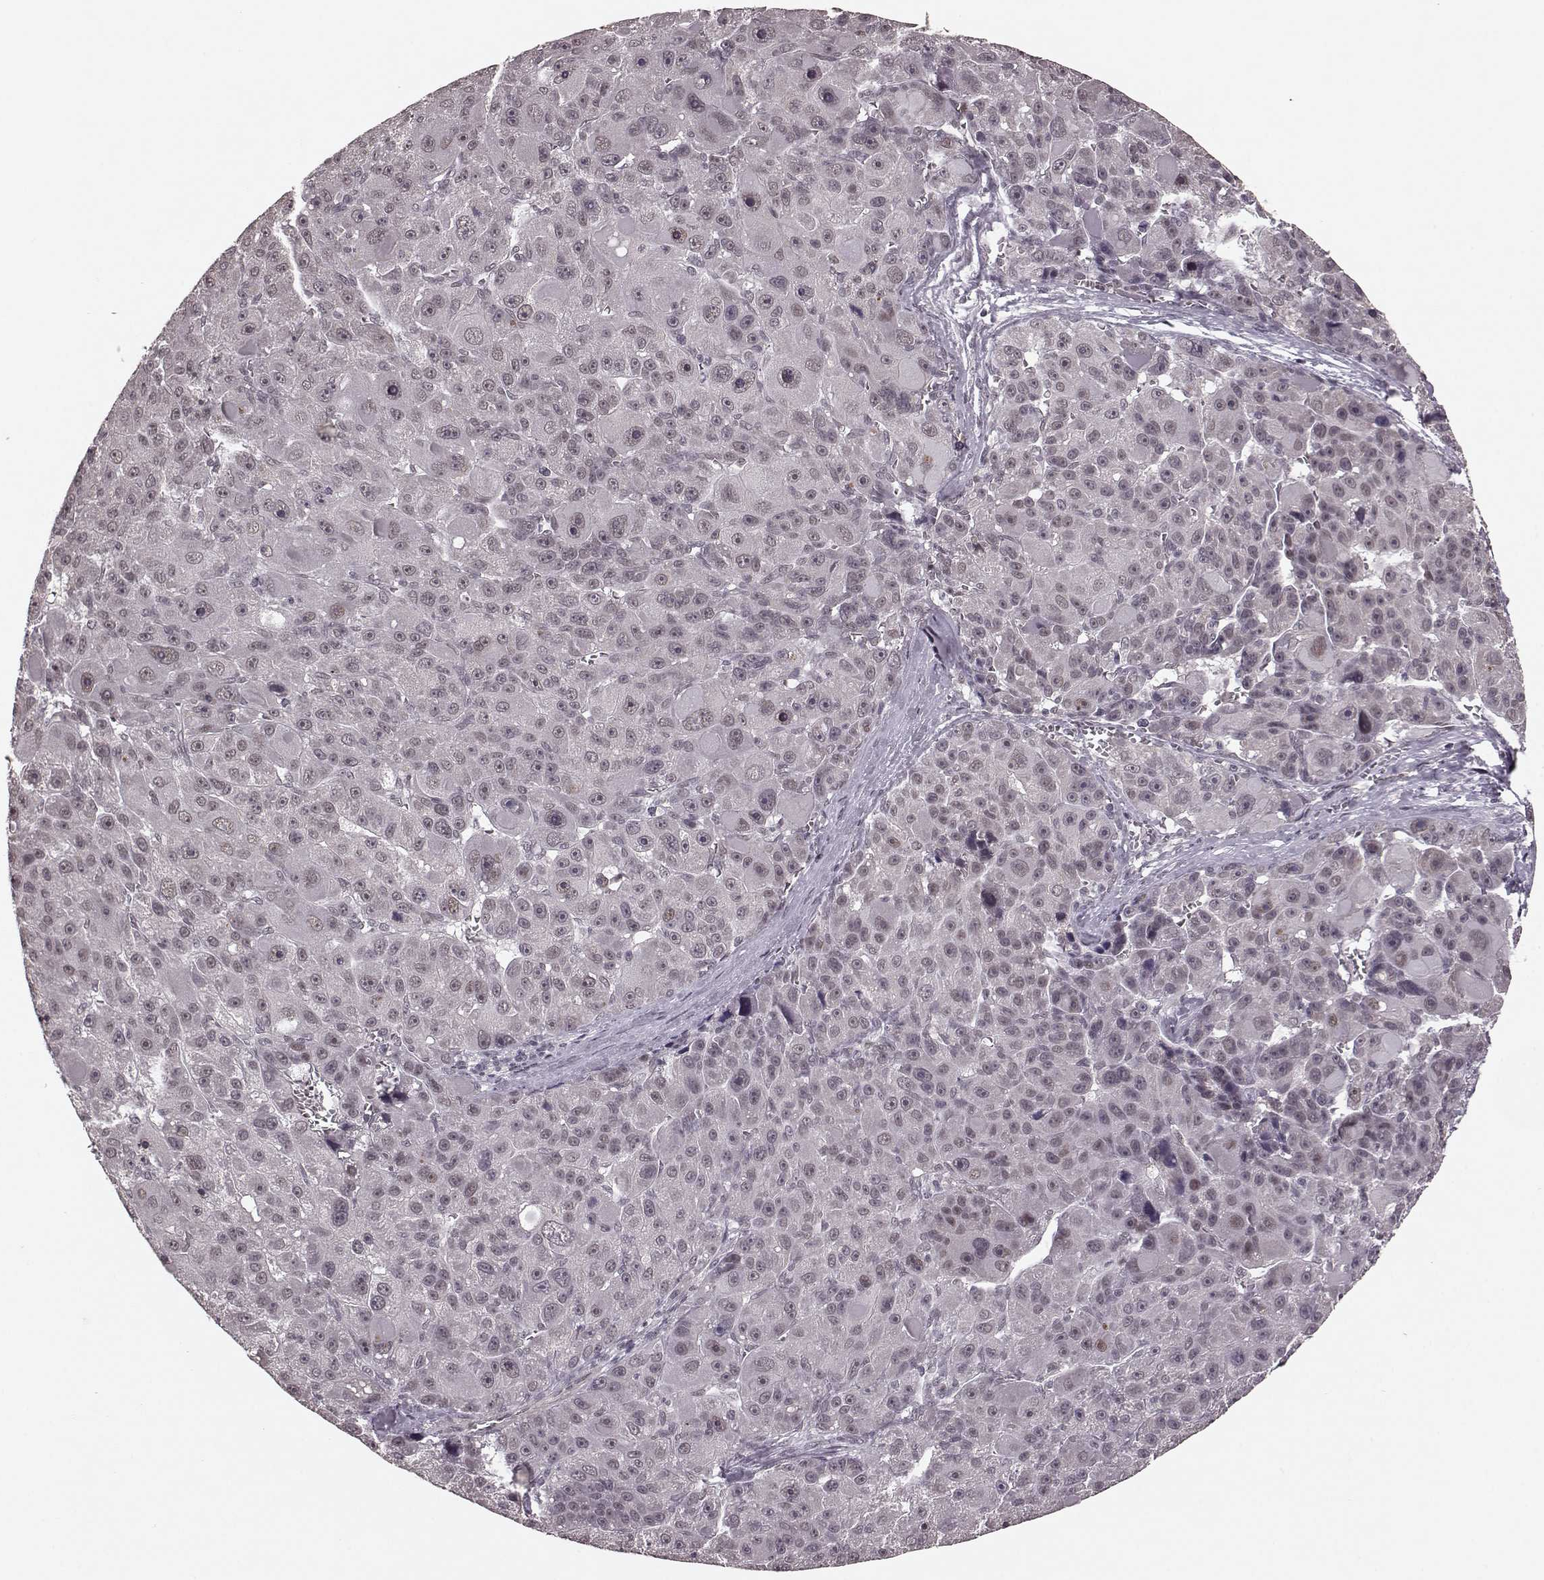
{"staining": {"intensity": "negative", "quantity": "none", "location": "none"}, "tissue": "liver cancer", "cell_type": "Tumor cells", "image_type": "cancer", "snomed": [{"axis": "morphology", "description": "Carcinoma, Hepatocellular, NOS"}, {"axis": "topography", "description": "Liver"}], "caption": "This is an immunohistochemistry photomicrograph of human liver cancer (hepatocellular carcinoma). There is no expression in tumor cells.", "gene": "PLCB4", "patient": {"sex": "male", "age": 76}}